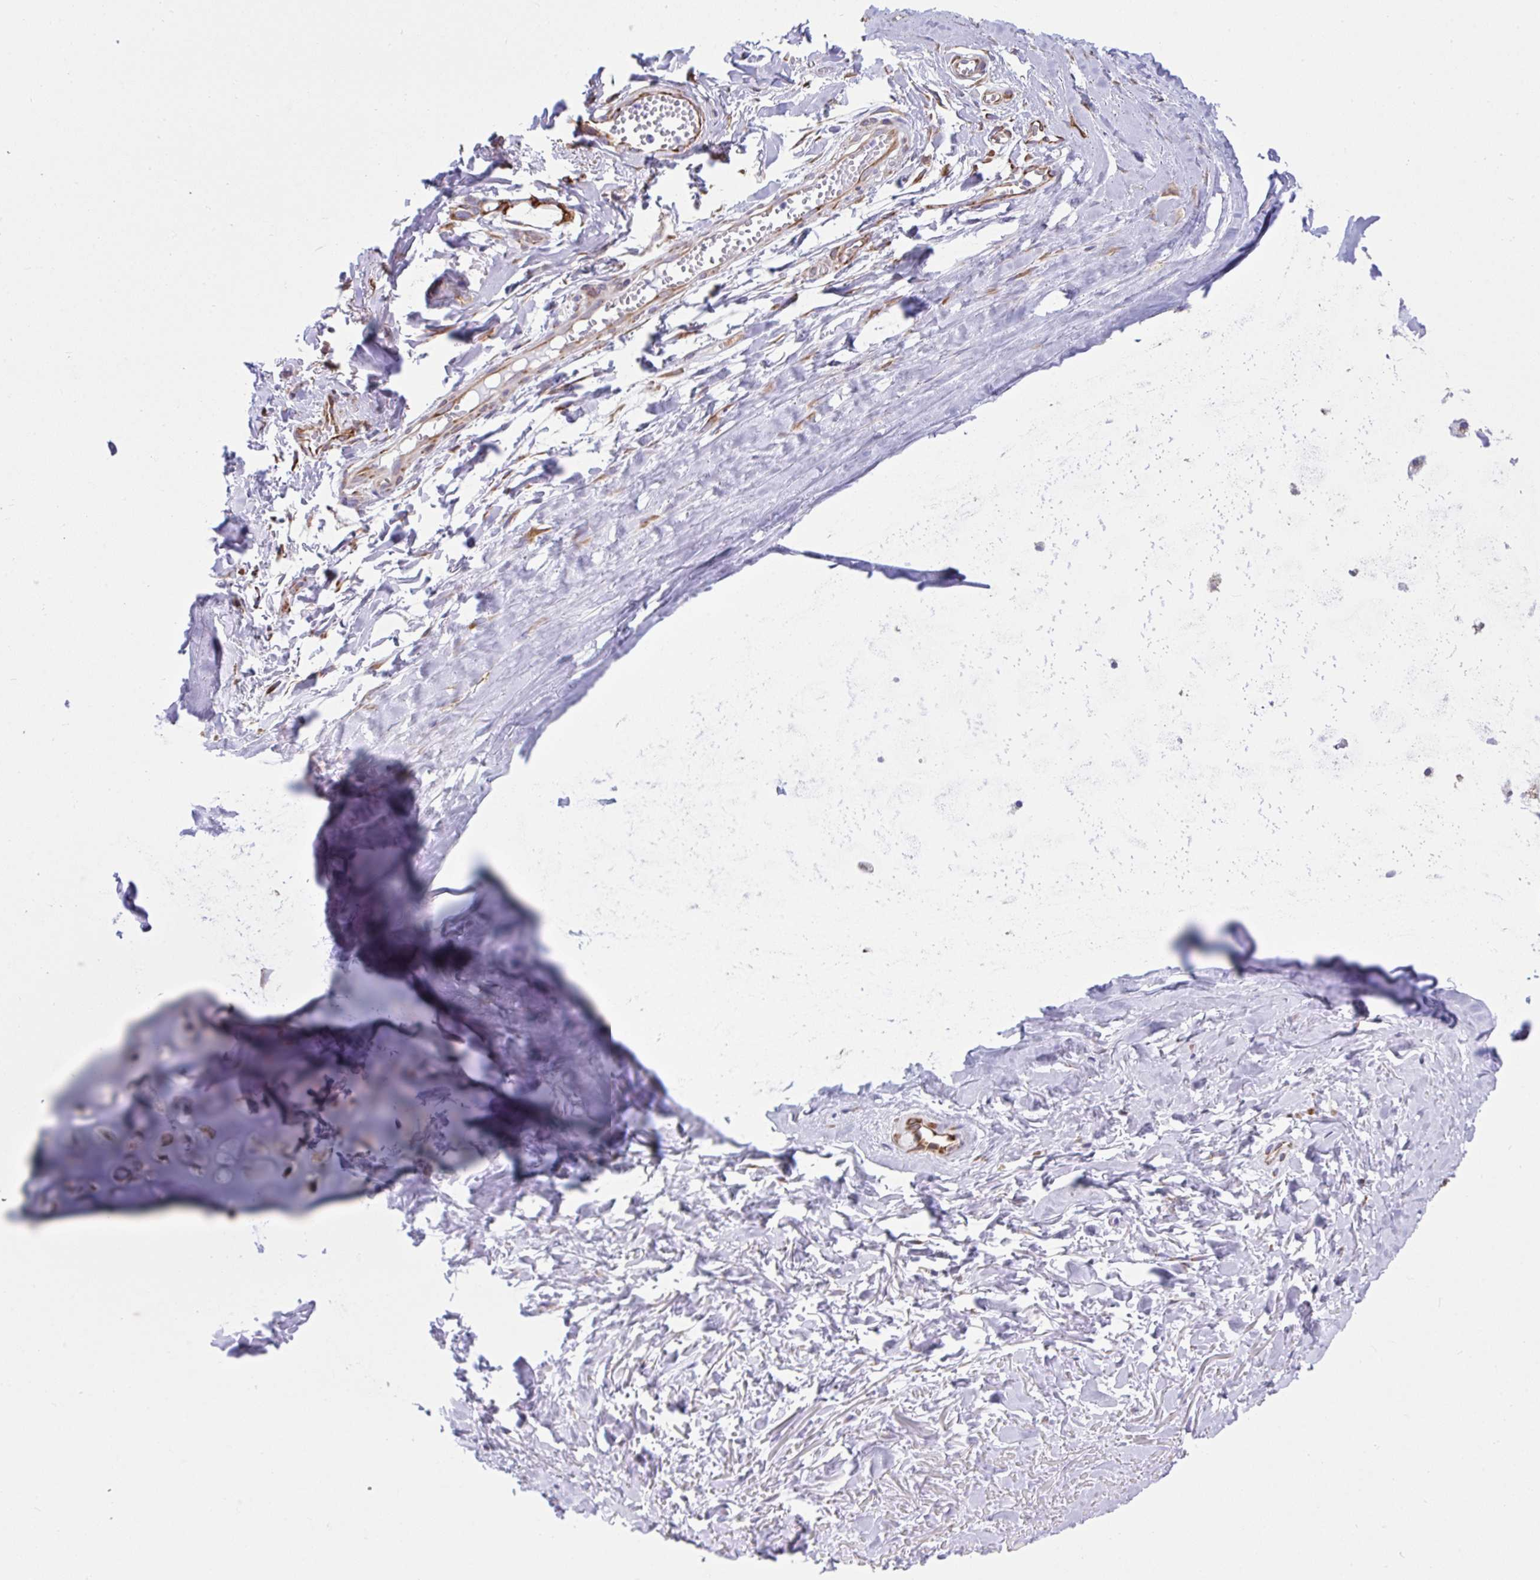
{"staining": {"intensity": "weak", "quantity": ">75%", "location": "cytoplasmic/membranous"}, "tissue": "soft tissue", "cell_type": "Chondrocytes", "image_type": "normal", "snomed": [{"axis": "morphology", "description": "Normal tissue, NOS"}, {"axis": "topography", "description": "Cartilage tissue"}, {"axis": "topography", "description": "Nasopharynx"}, {"axis": "topography", "description": "Thyroid gland"}], "caption": "IHC photomicrograph of normal human soft tissue stained for a protein (brown), which demonstrates low levels of weak cytoplasmic/membranous staining in about >75% of chondrocytes.", "gene": "ASPH", "patient": {"sex": "male", "age": 63}}